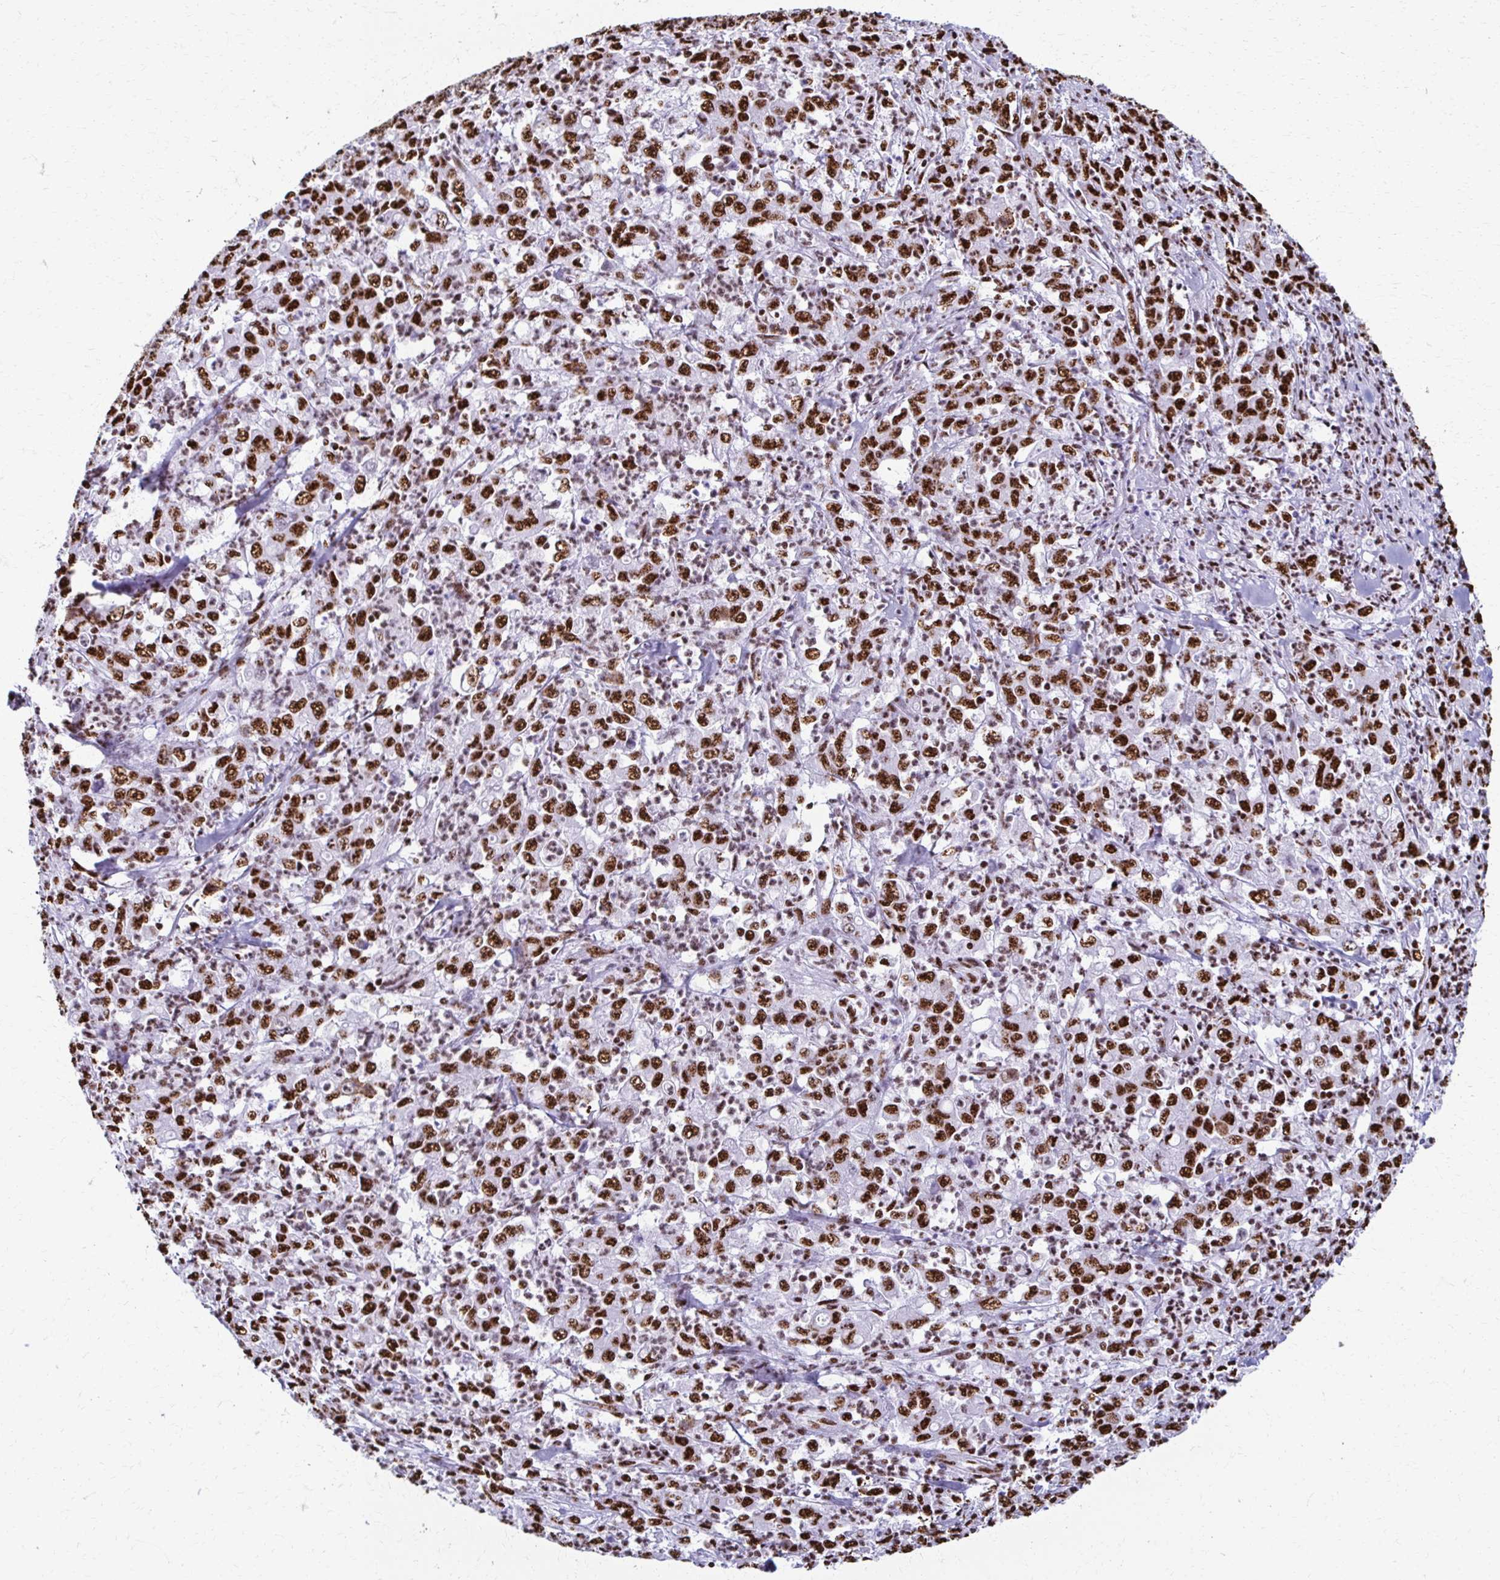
{"staining": {"intensity": "strong", "quantity": ">75%", "location": "nuclear"}, "tissue": "stomach cancer", "cell_type": "Tumor cells", "image_type": "cancer", "snomed": [{"axis": "morphology", "description": "Adenocarcinoma, NOS"}, {"axis": "topography", "description": "Stomach, lower"}], "caption": "A high amount of strong nuclear expression is appreciated in about >75% of tumor cells in stomach adenocarcinoma tissue.", "gene": "NONO", "patient": {"sex": "female", "age": 71}}